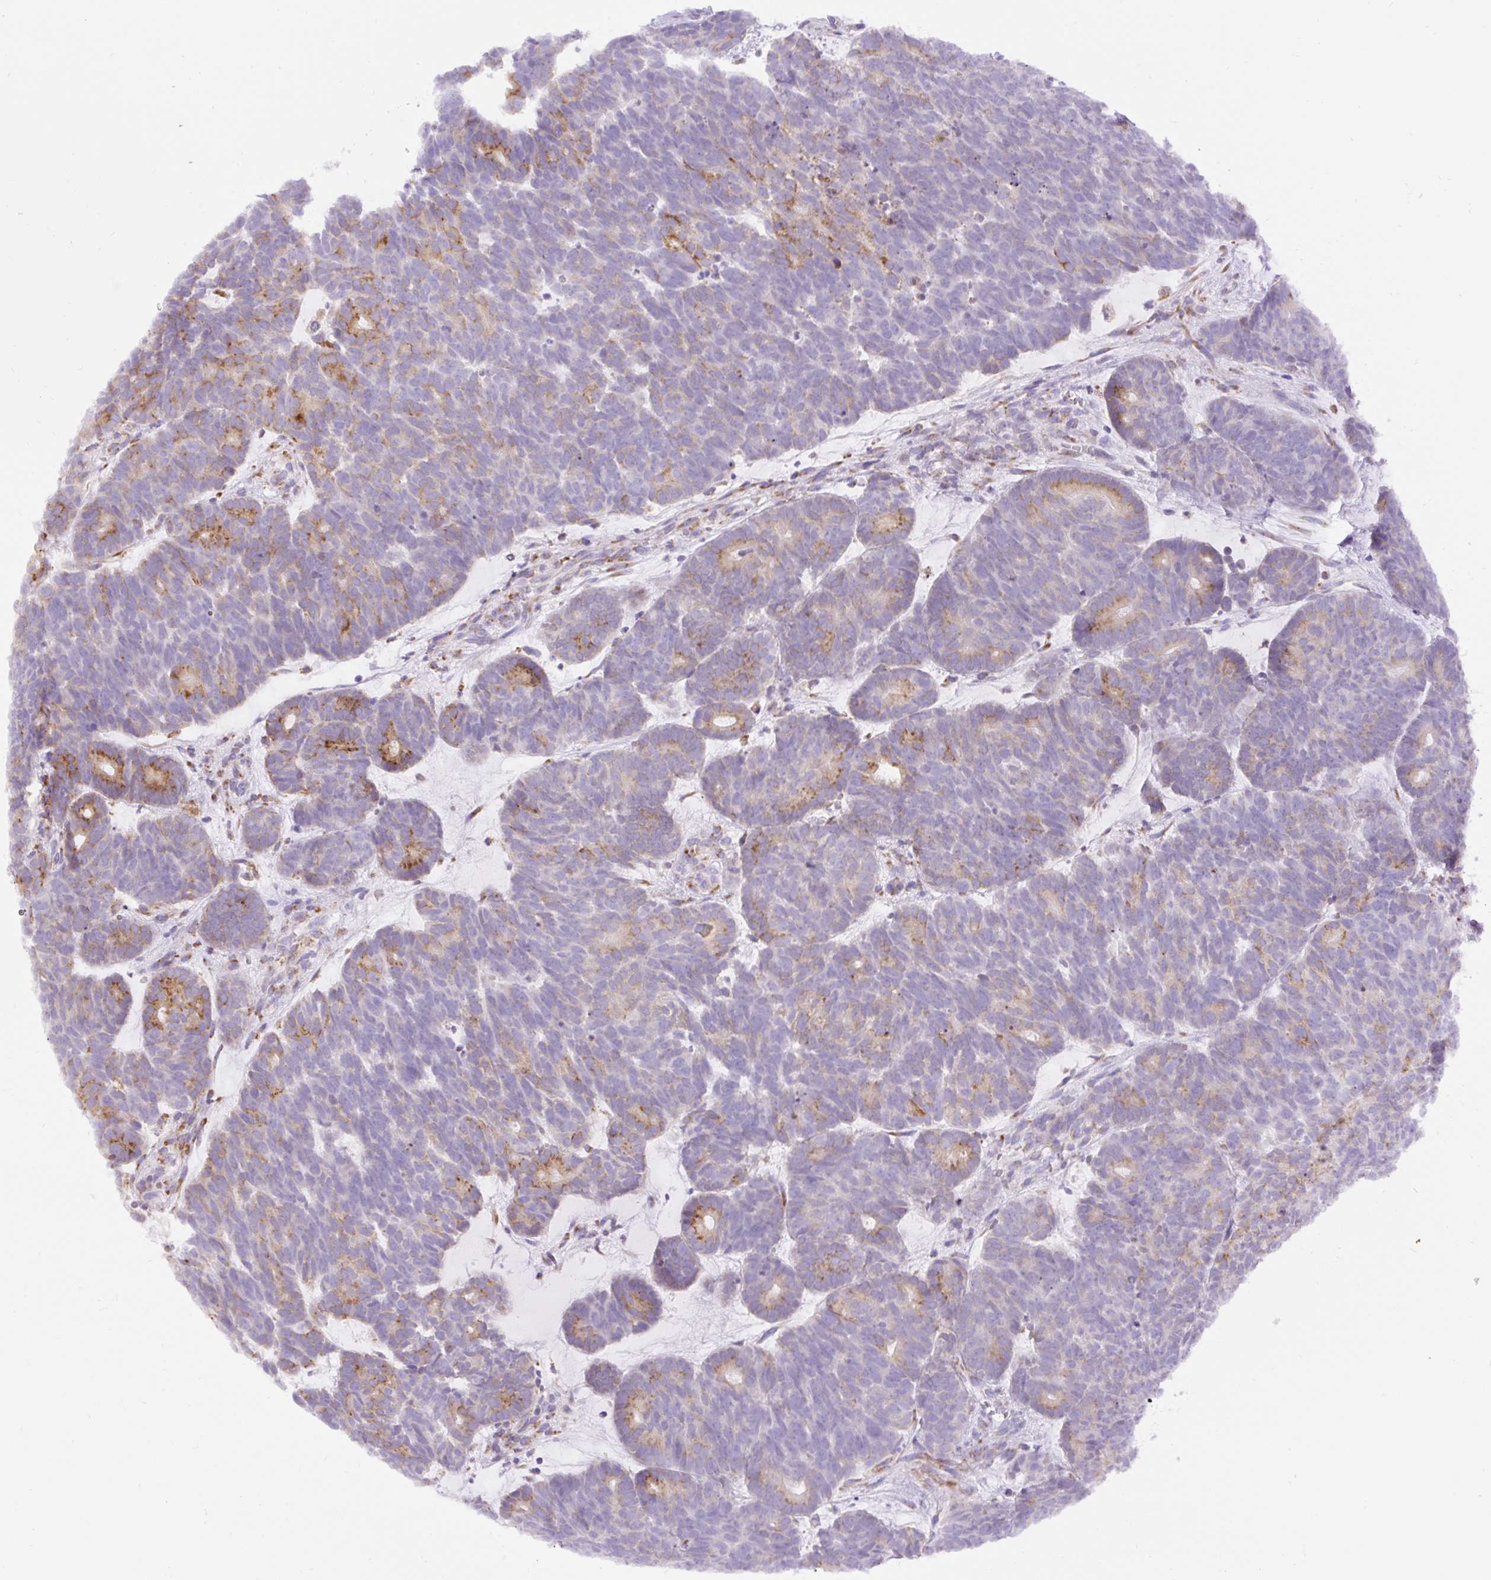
{"staining": {"intensity": "moderate", "quantity": "25%-75%", "location": "cytoplasmic/membranous"}, "tissue": "head and neck cancer", "cell_type": "Tumor cells", "image_type": "cancer", "snomed": [{"axis": "morphology", "description": "Adenocarcinoma, NOS"}, {"axis": "topography", "description": "Head-Neck"}], "caption": "Human adenocarcinoma (head and neck) stained with a protein marker exhibits moderate staining in tumor cells.", "gene": "DDOST", "patient": {"sex": "female", "age": 81}}